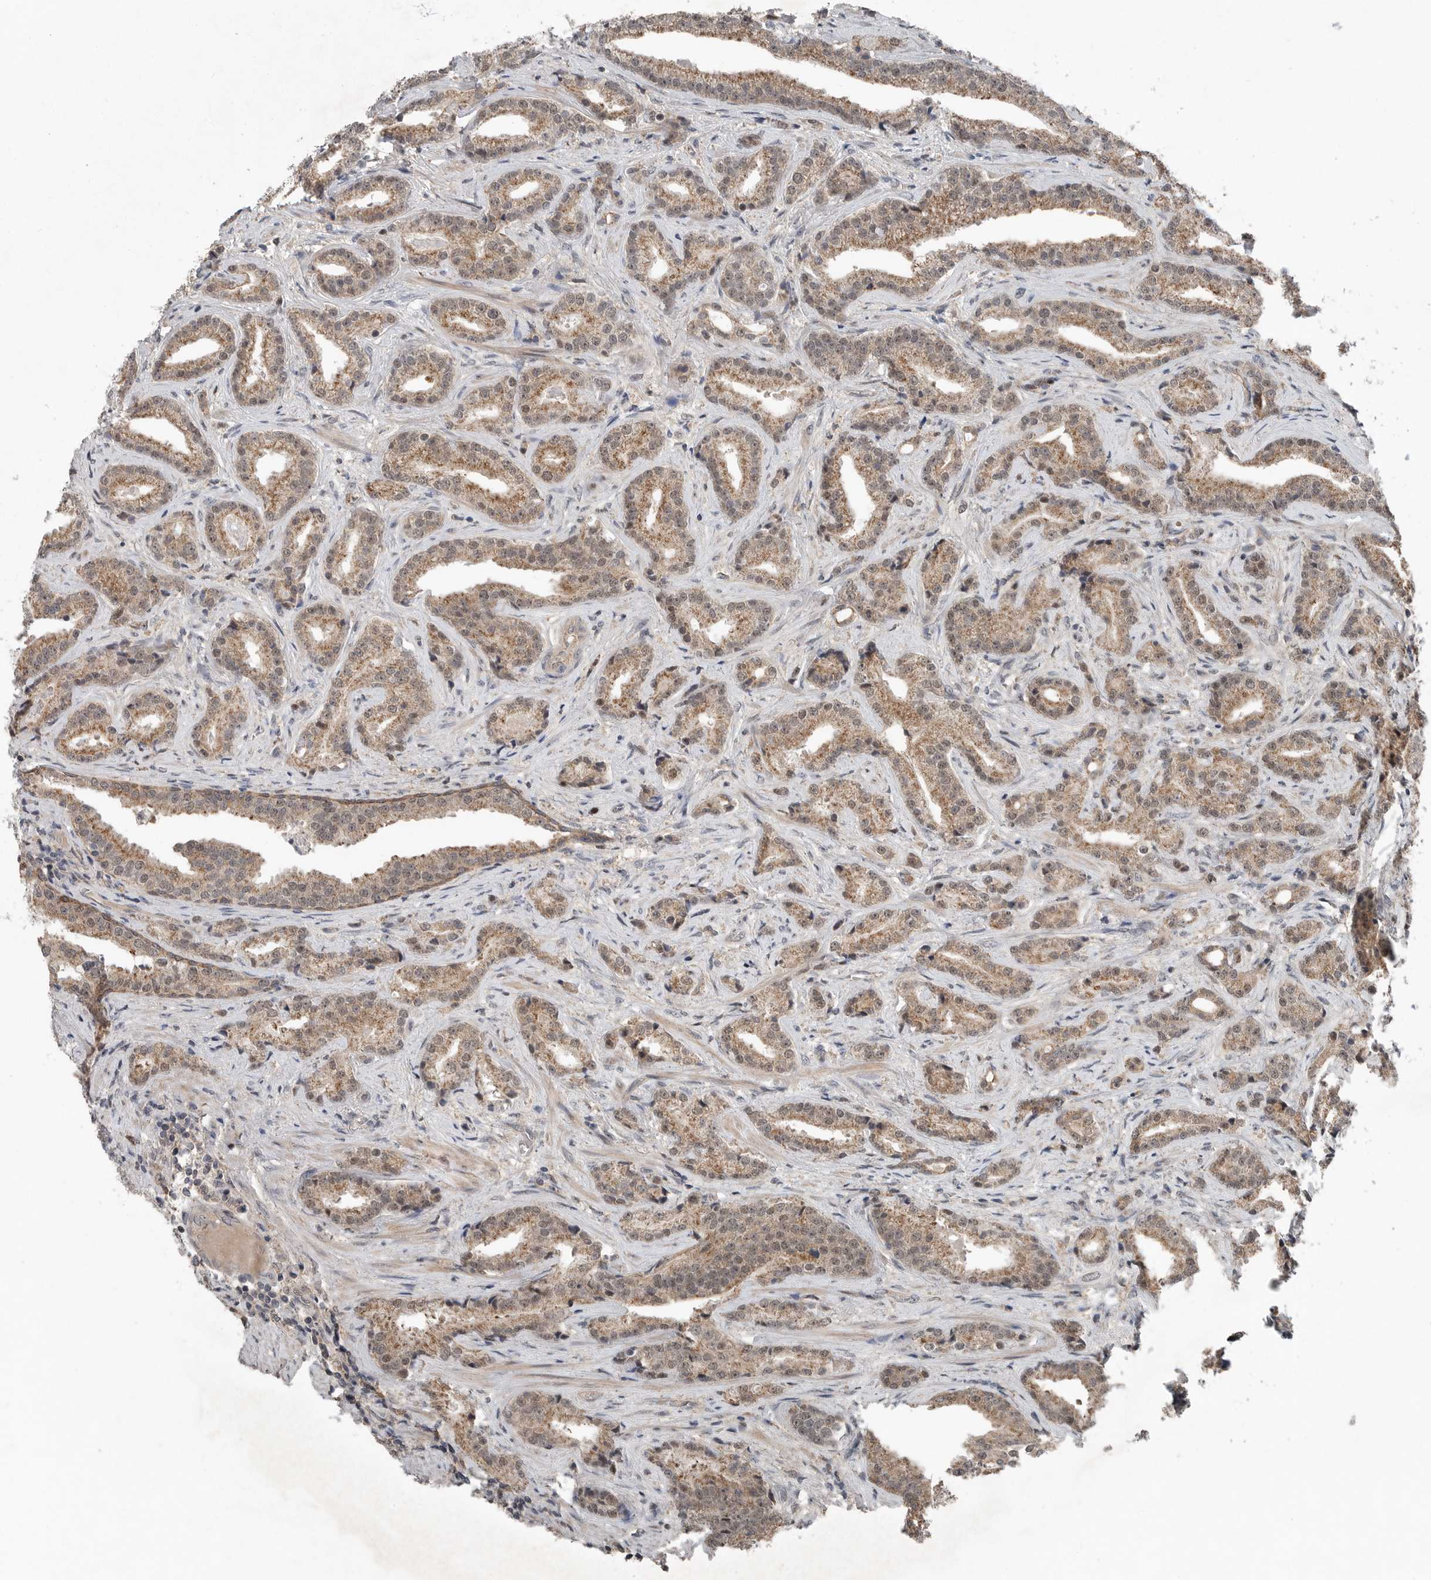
{"staining": {"intensity": "moderate", "quantity": ">75%", "location": "cytoplasmic/membranous"}, "tissue": "prostate cancer", "cell_type": "Tumor cells", "image_type": "cancer", "snomed": [{"axis": "morphology", "description": "Adenocarcinoma, Low grade"}, {"axis": "topography", "description": "Prostate"}], "caption": "Adenocarcinoma (low-grade) (prostate) stained for a protein (brown) demonstrates moderate cytoplasmic/membranous positive expression in approximately >75% of tumor cells.", "gene": "SCP2", "patient": {"sex": "male", "age": 67}}